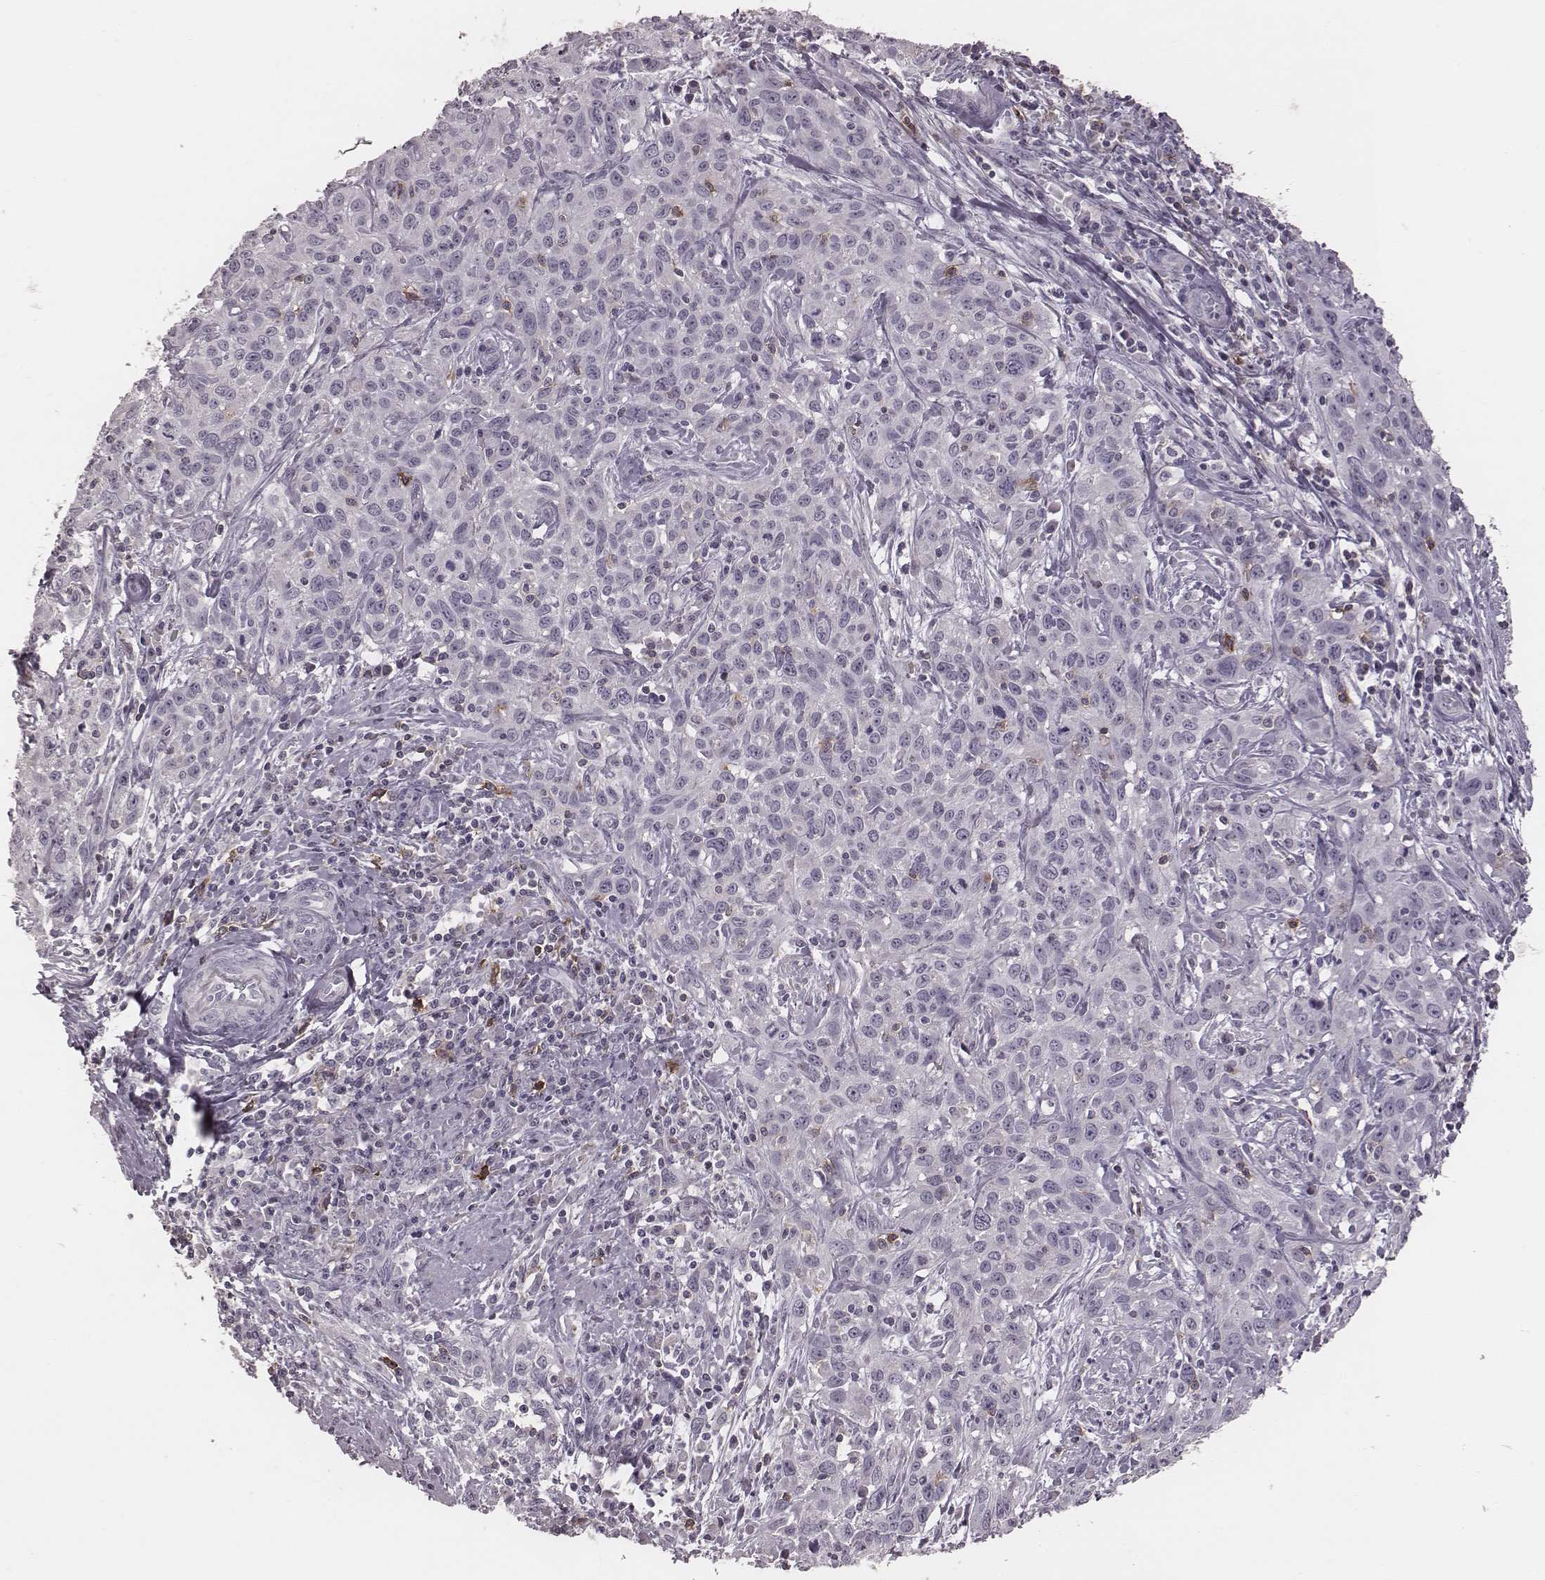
{"staining": {"intensity": "negative", "quantity": "none", "location": "none"}, "tissue": "cervical cancer", "cell_type": "Tumor cells", "image_type": "cancer", "snomed": [{"axis": "morphology", "description": "Squamous cell carcinoma, NOS"}, {"axis": "topography", "description": "Cervix"}], "caption": "Immunohistochemistry (IHC) histopathology image of neoplastic tissue: cervical cancer (squamous cell carcinoma) stained with DAB (3,3'-diaminobenzidine) exhibits no significant protein expression in tumor cells.", "gene": "PDCD1", "patient": {"sex": "female", "age": 38}}